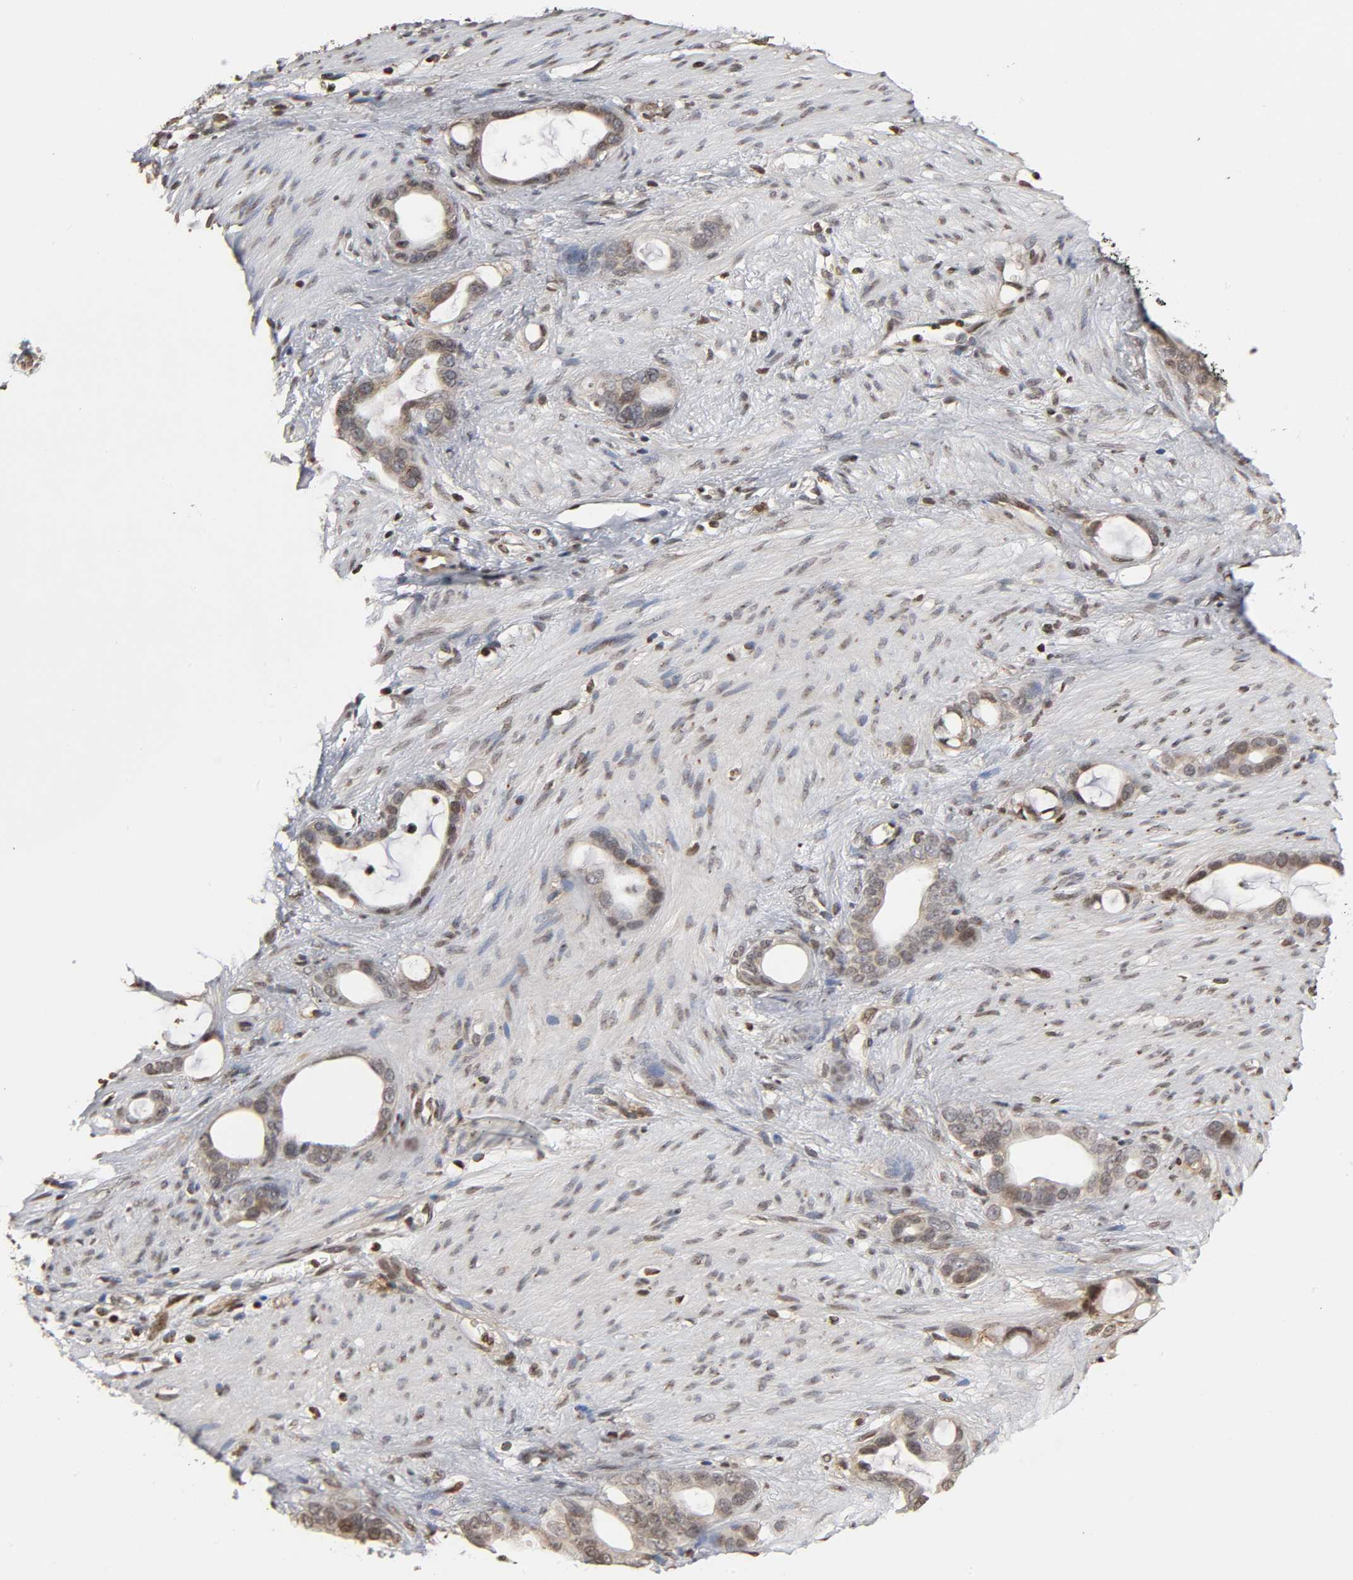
{"staining": {"intensity": "weak", "quantity": "25%-75%", "location": "cytoplasmic/membranous"}, "tissue": "stomach cancer", "cell_type": "Tumor cells", "image_type": "cancer", "snomed": [{"axis": "morphology", "description": "Adenocarcinoma, NOS"}, {"axis": "topography", "description": "Stomach"}], "caption": "DAB (3,3'-diaminobenzidine) immunohistochemical staining of stomach adenocarcinoma displays weak cytoplasmic/membranous protein positivity in approximately 25%-75% of tumor cells.", "gene": "ITGAV", "patient": {"sex": "female", "age": 75}}